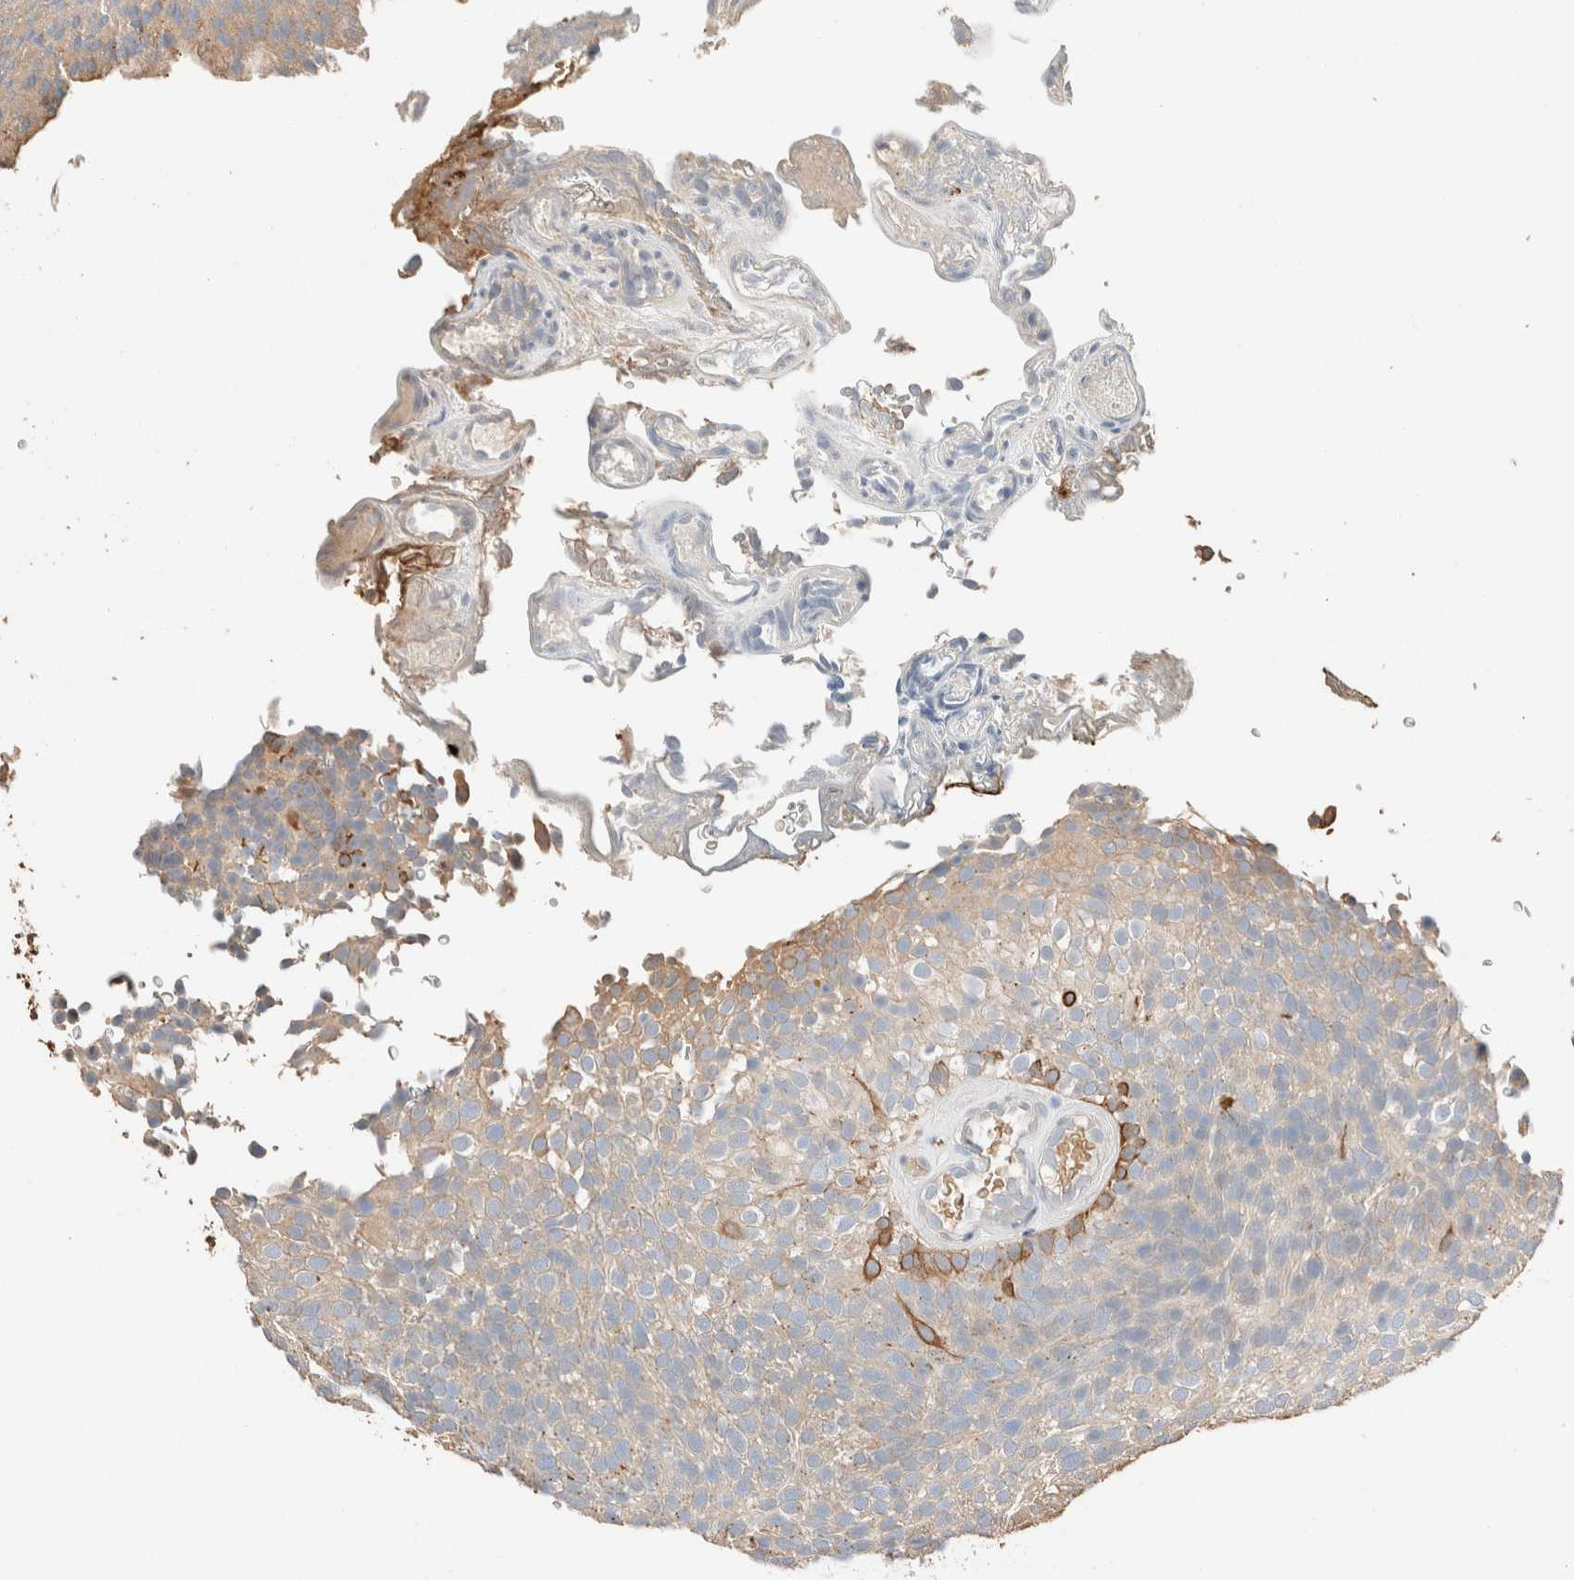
{"staining": {"intensity": "weak", "quantity": "<25%", "location": "cytoplasmic/membranous"}, "tissue": "urothelial cancer", "cell_type": "Tumor cells", "image_type": "cancer", "snomed": [{"axis": "morphology", "description": "Urothelial carcinoma, Low grade"}, {"axis": "topography", "description": "Urinary bladder"}], "caption": "DAB immunohistochemical staining of urothelial carcinoma (low-grade) exhibits no significant staining in tumor cells.", "gene": "TUBD1", "patient": {"sex": "male", "age": 78}}